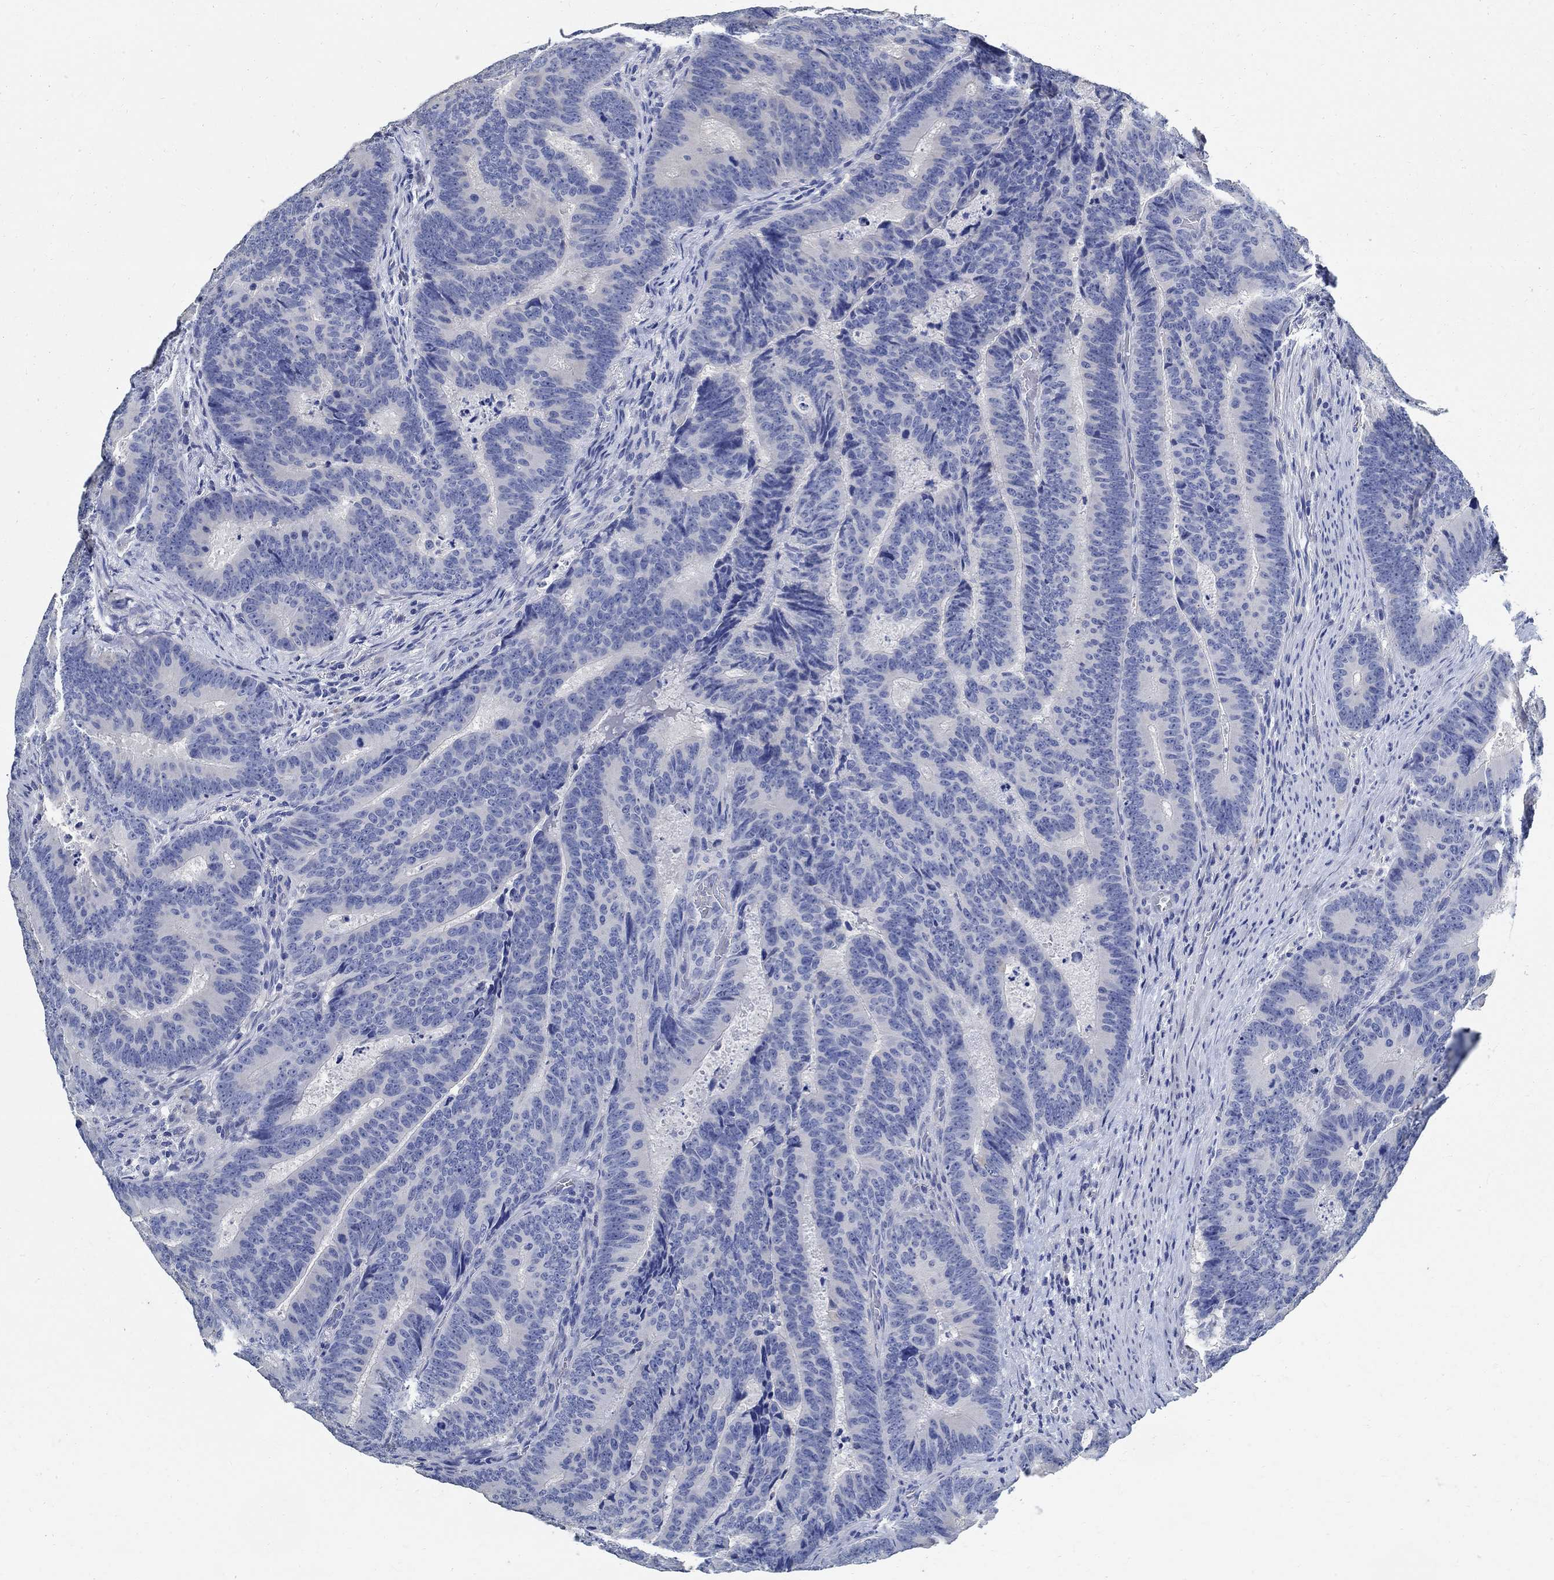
{"staining": {"intensity": "negative", "quantity": "none", "location": "none"}, "tissue": "colorectal cancer", "cell_type": "Tumor cells", "image_type": "cancer", "snomed": [{"axis": "morphology", "description": "Adenocarcinoma, NOS"}, {"axis": "topography", "description": "Colon"}], "caption": "A high-resolution image shows IHC staining of adenocarcinoma (colorectal), which demonstrates no significant staining in tumor cells.", "gene": "PRX", "patient": {"sex": "female", "age": 82}}